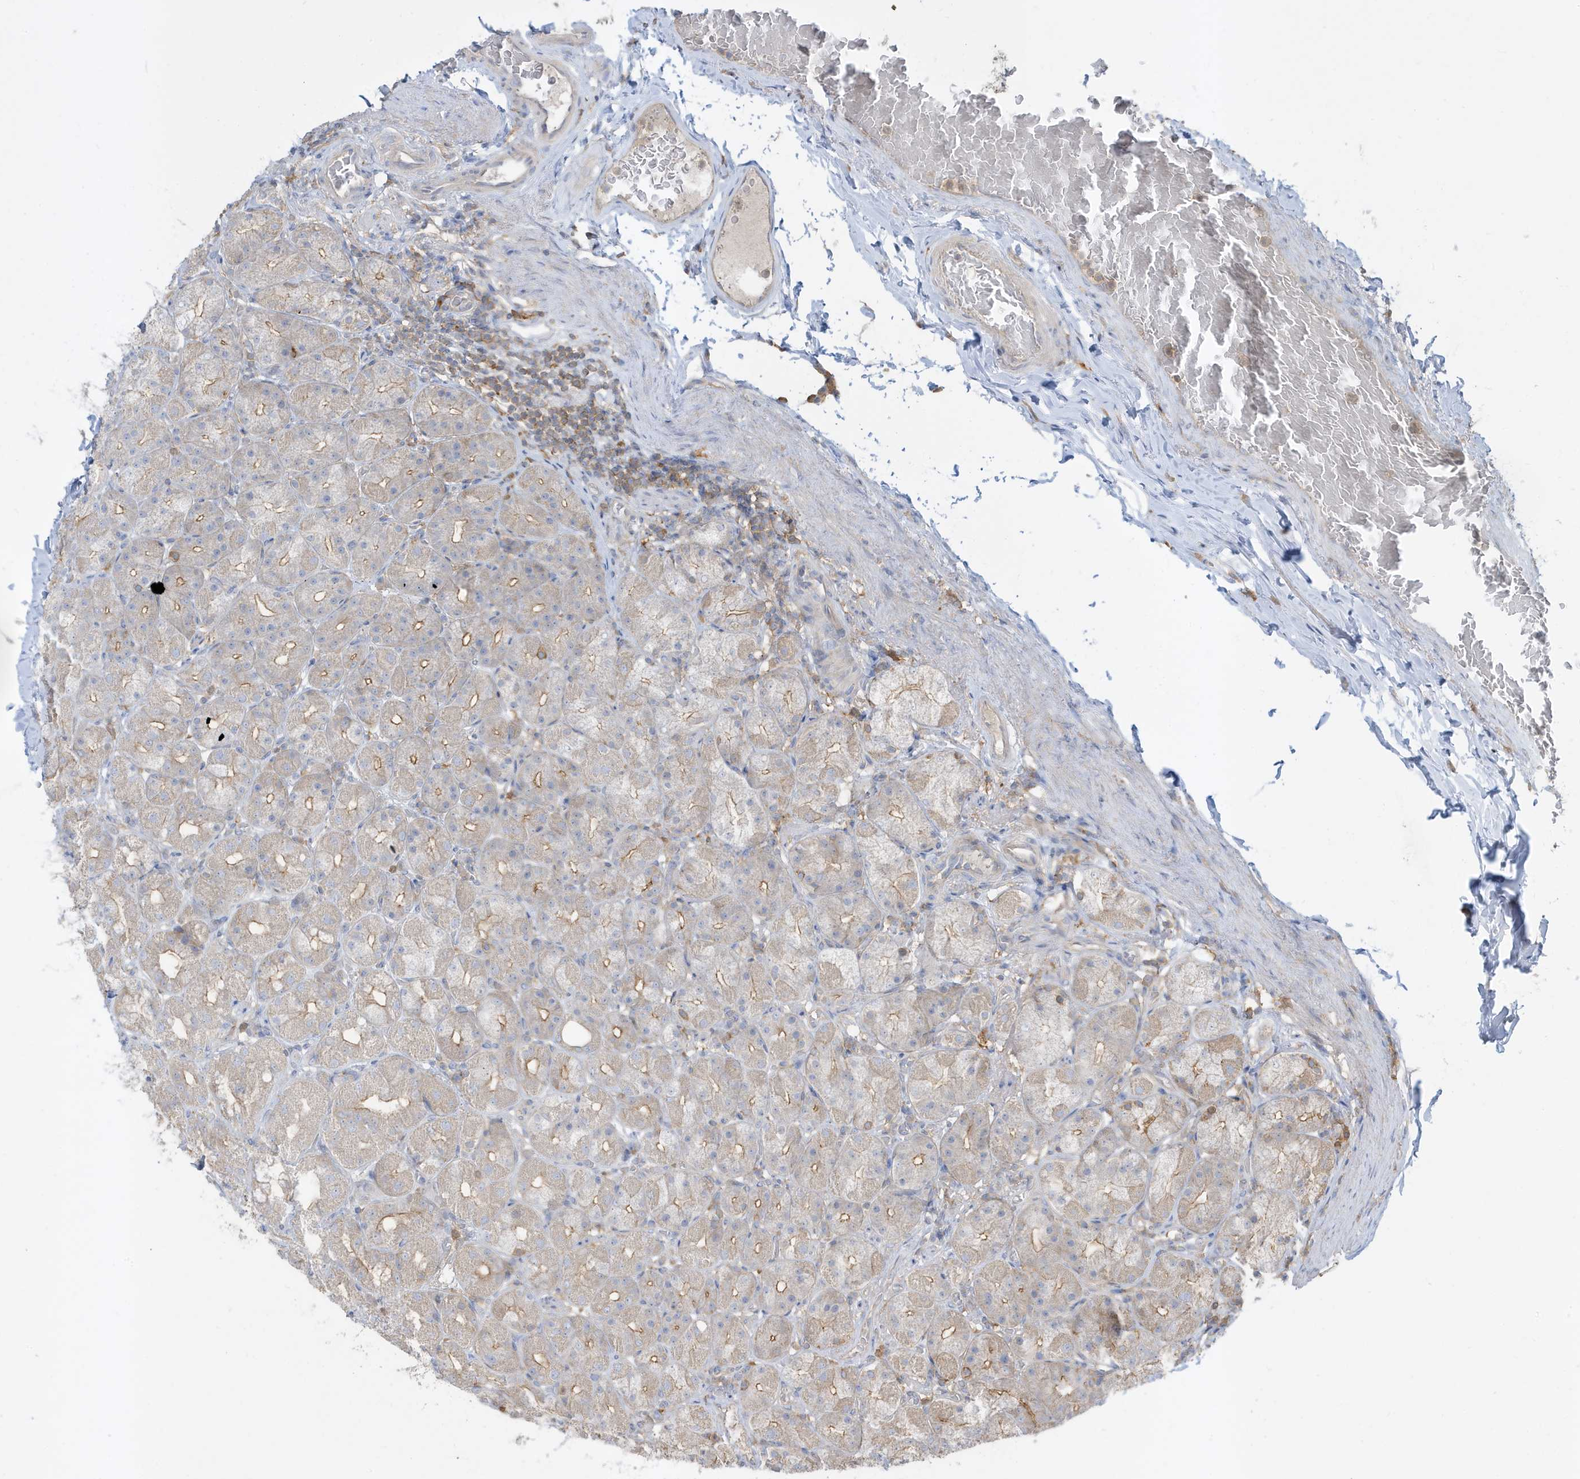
{"staining": {"intensity": "moderate", "quantity": "<25%", "location": "cytoplasmic/membranous"}, "tissue": "stomach", "cell_type": "Glandular cells", "image_type": "normal", "snomed": [{"axis": "morphology", "description": "Normal tissue, NOS"}, {"axis": "topography", "description": "Stomach, upper"}], "caption": "High-magnification brightfield microscopy of benign stomach stained with DAB (3,3'-diaminobenzidine) (brown) and counterstained with hematoxylin (blue). glandular cells exhibit moderate cytoplasmic/membranous staining is identified in approximately<25% of cells. (Brightfield microscopy of DAB IHC at high magnification).", "gene": "ABTB1", "patient": {"sex": "male", "age": 68}}